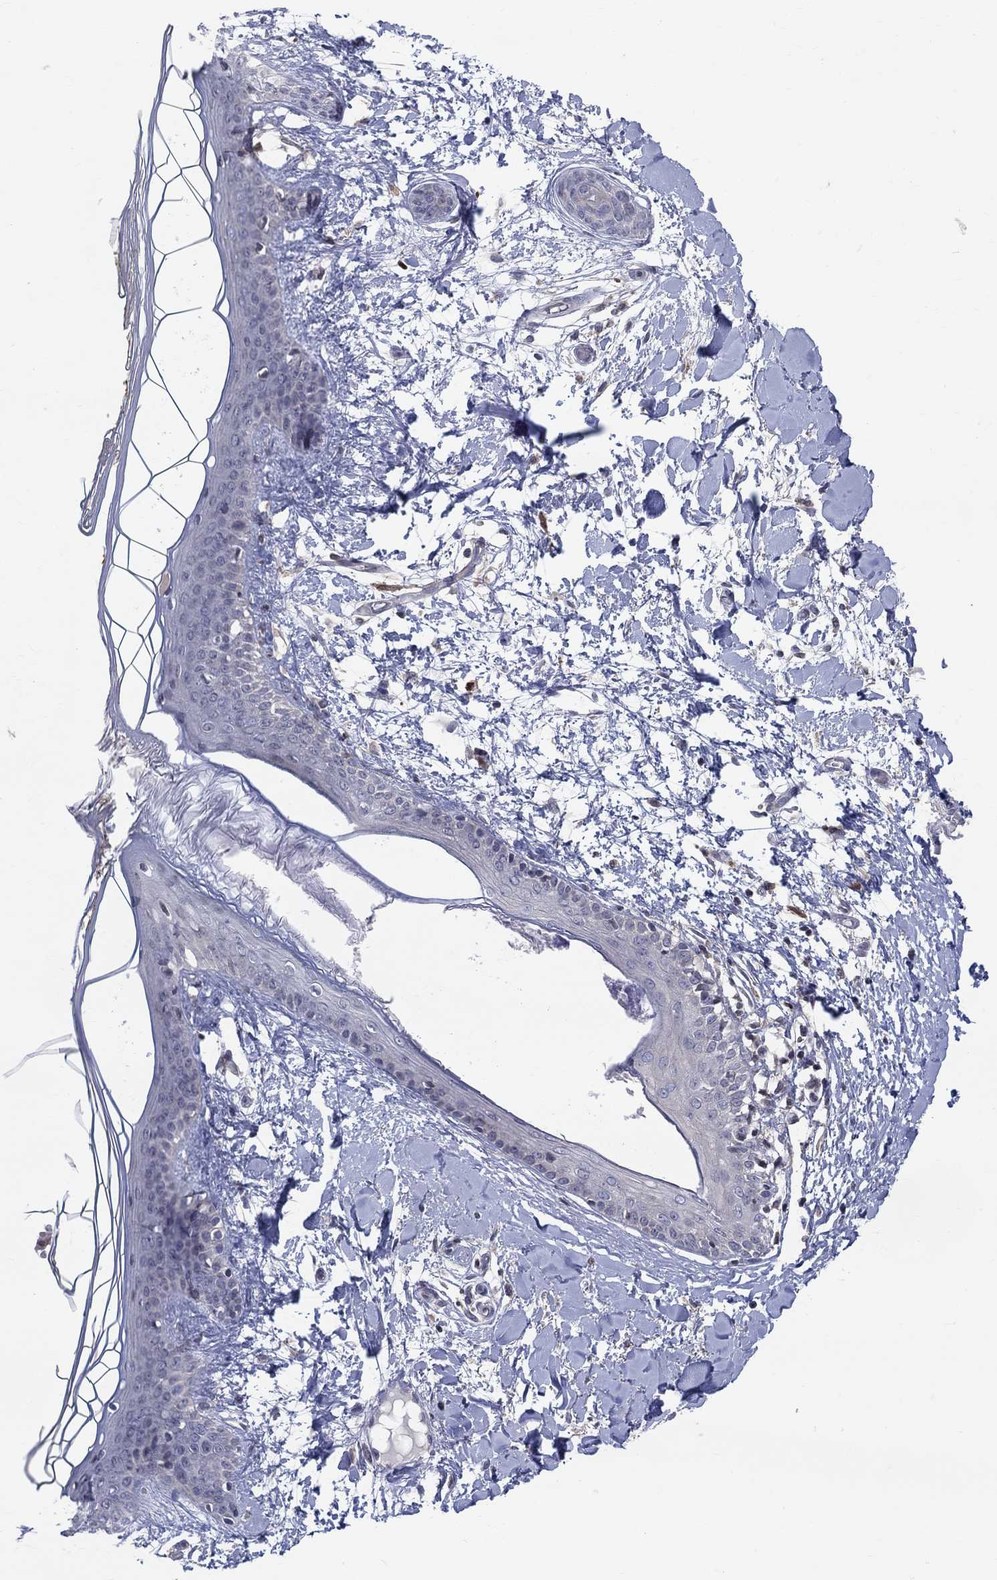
{"staining": {"intensity": "negative", "quantity": "none", "location": "none"}, "tissue": "skin", "cell_type": "Fibroblasts", "image_type": "normal", "snomed": [{"axis": "morphology", "description": "Normal tissue, NOS"}, {"axis": "topography", "description": "Skin"}], "caption": "DAB (3,3'-diaminobenzidine) immunohistochemical staining of normal skin reveals no significant expression in fibroblasts. (DAB (3,3'-diaminobenzidine) immunohistochemistry (IHC) with hematoxylin counter stain).", "gene": "ZNHIT3", "patient": {"sex": "female", "age": 34}}